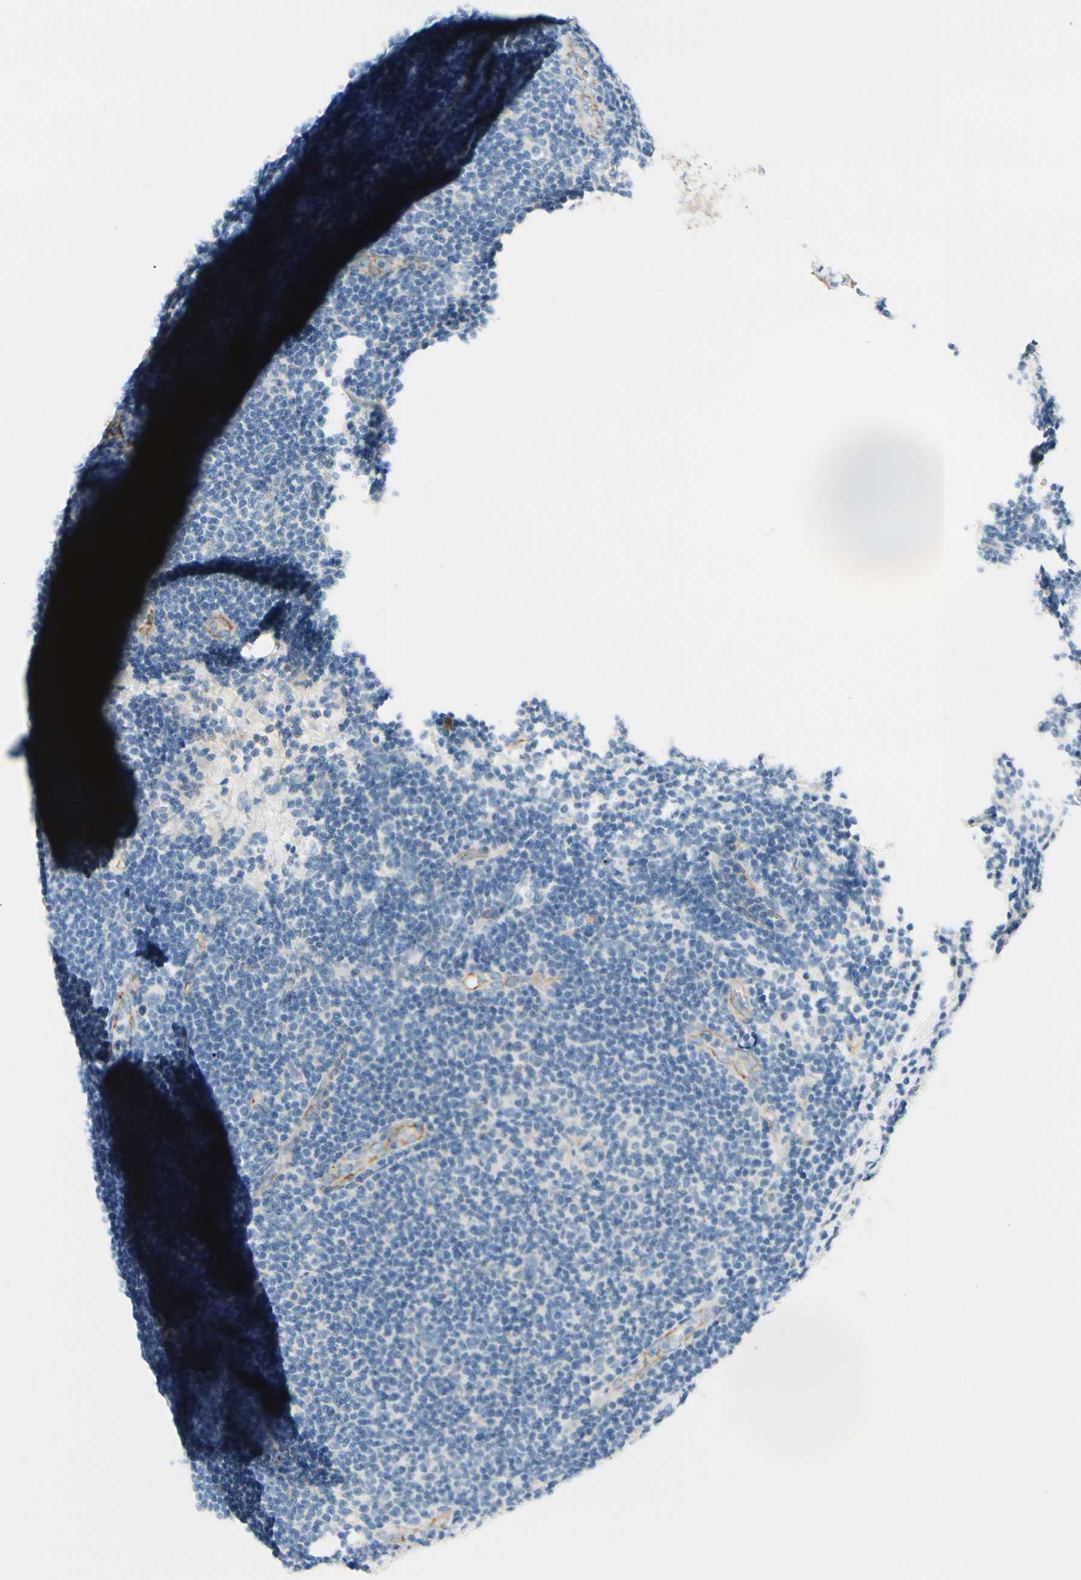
{"staining": {"intensity": "negative", "quantity": "none", "location": "none"}, "tissue": "lymphoma", "cell_type": "Tumor cells", "image_type": "cancer", "snomed": [{"axis": "morphology", "description": "Malignant lymphoma, non-Hodgkin's type, Low grade"}, {"axis": "topography", "description": "Lymph node"}], "caption": "There is no significant expression in tumor cells of lymphoma.", "gene": "TJP1", "patient": {"sex": "male", "age": 83}}